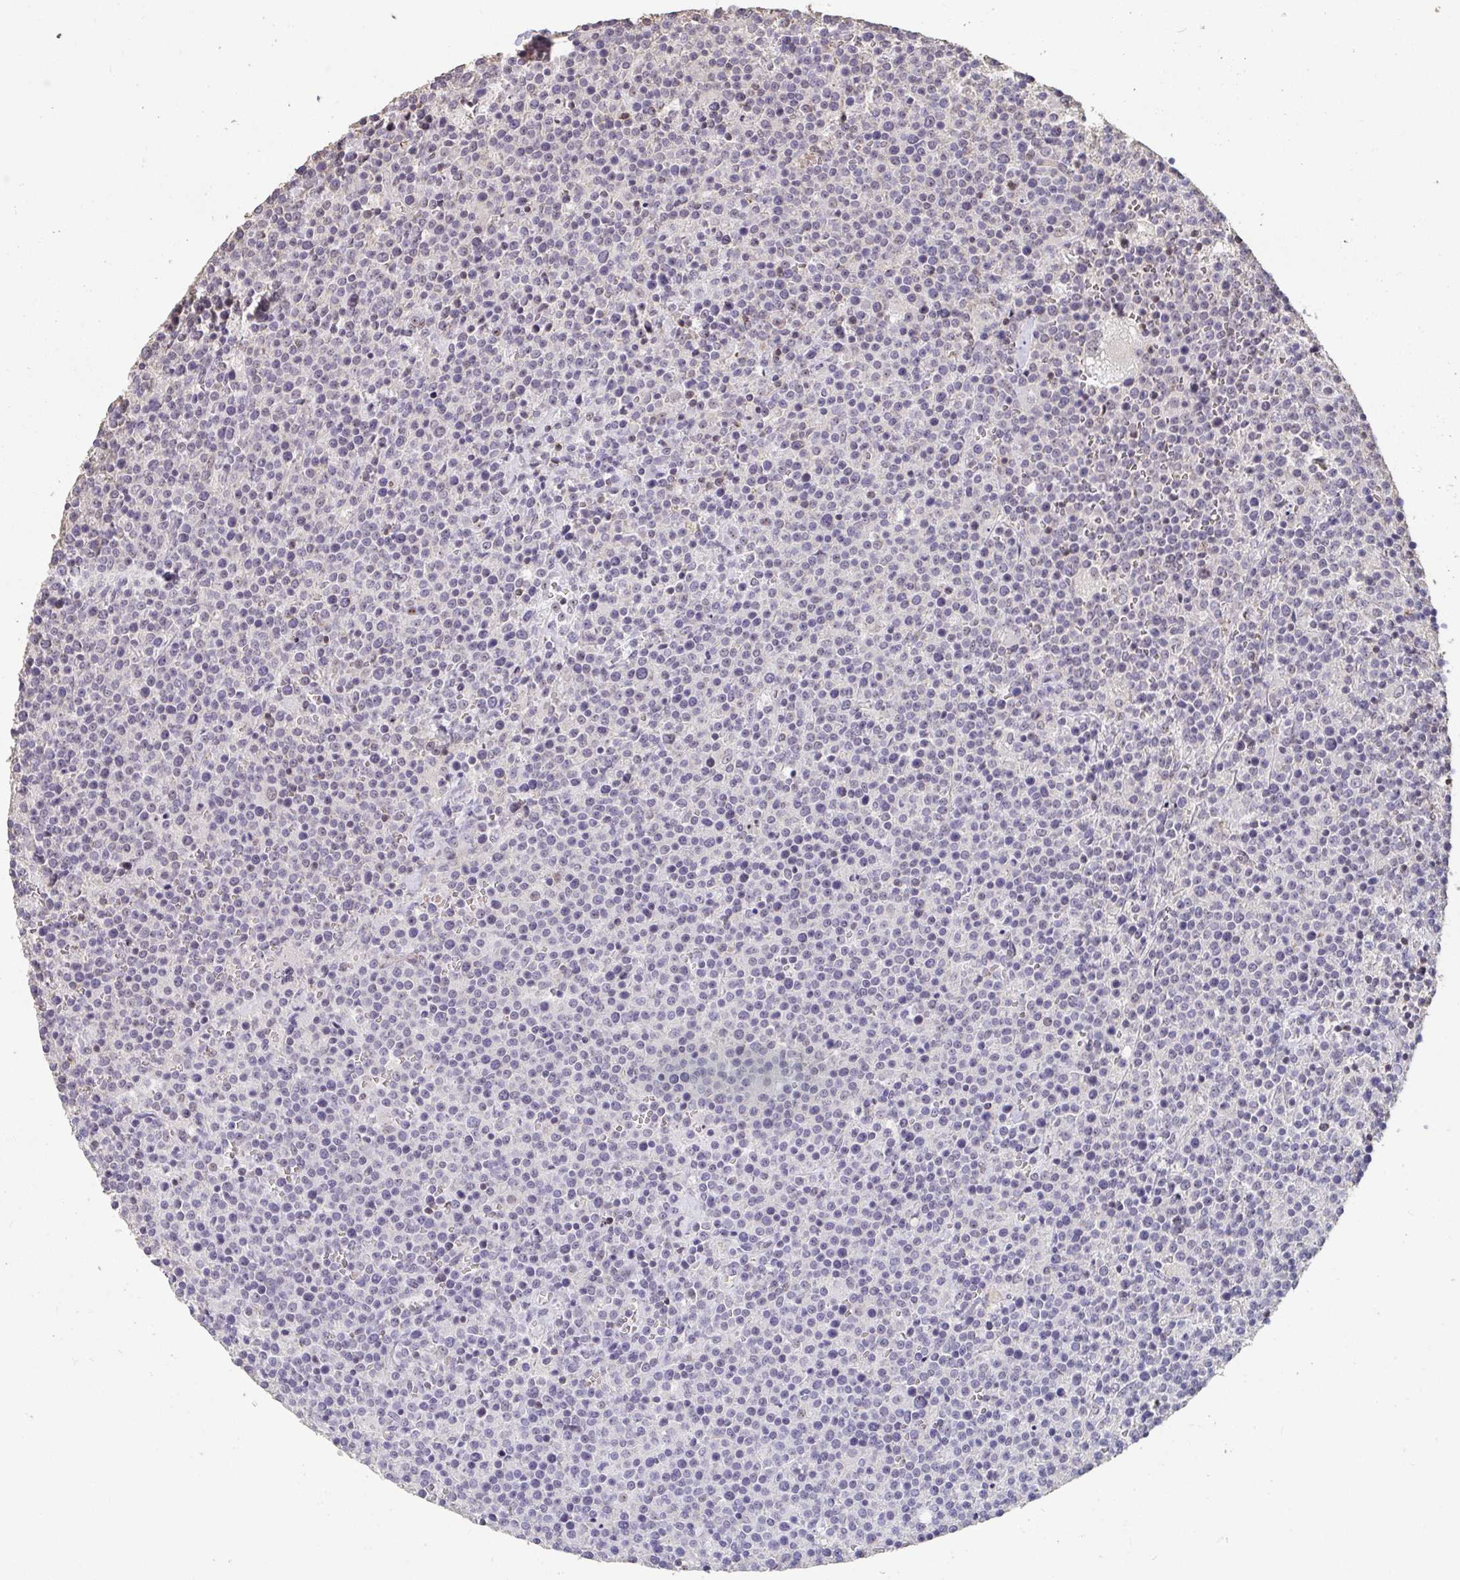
{"staining": {"intensity": "negative", "quantity": "none", "location": "none"}, "tissue": "lymphoma", "cell_type": "Tumor cells", "image_type": "cancer", "snomed": [{"axis": "morphology", "description": "Malignant lymphoma, non-Hodgkin's type, High grade"}, {"axis": "topography", "description": "Lymph node"}], "caption": "Immunohistochemistry (IHC) histopathology image of neoplastic tissue: lymphoma stained with DAB (3,3'-diaminobenzidine) displays no significant protein expression in tumor cells. (DAB (3,3'-diaminobenzidine) IHC, high magnification).", "gene": "SENP3", "patient": {"sex": "male", "age": 61}}